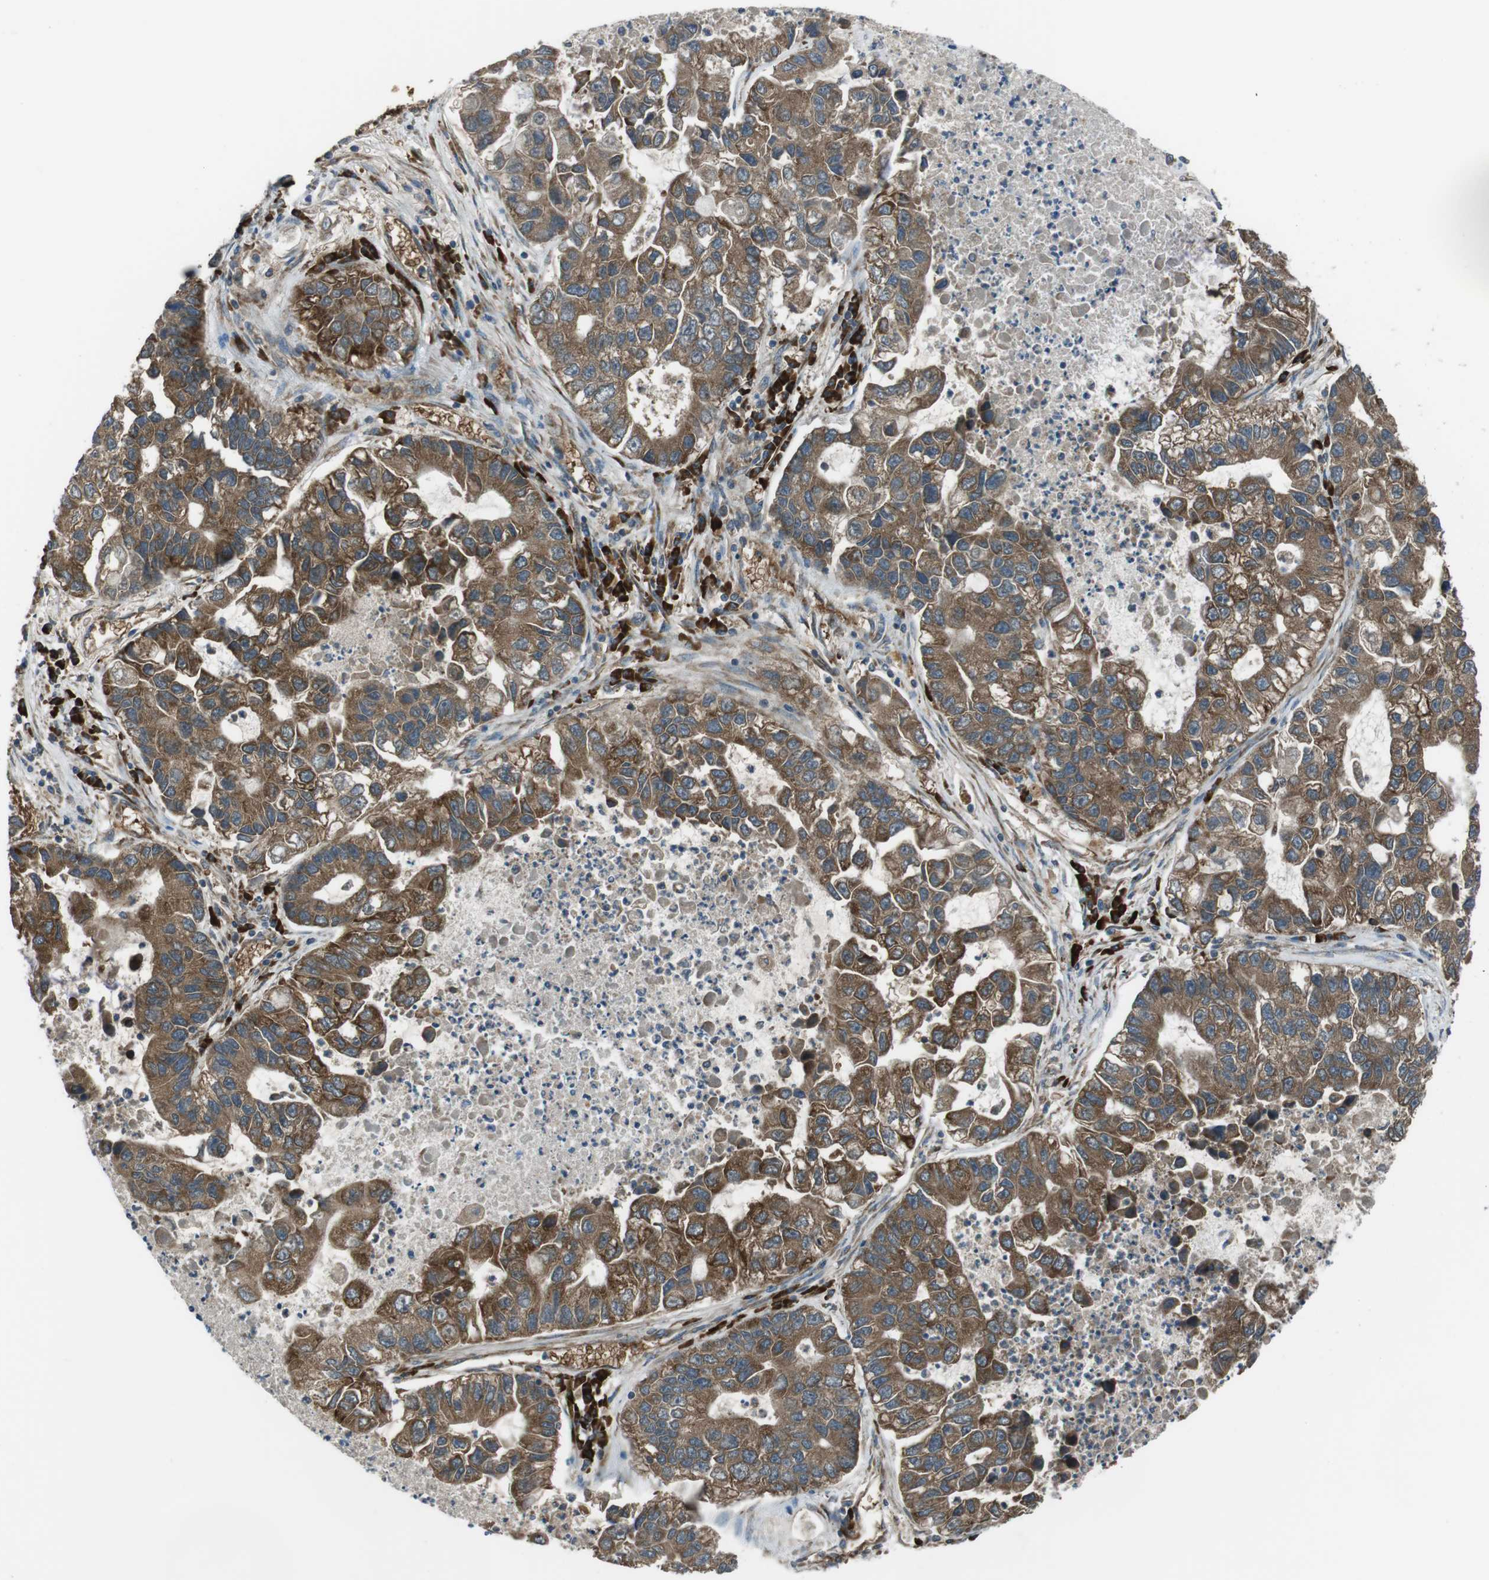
{"staining": {"intensity": "moderate", "quantity": ">75%", "location": "cytoplasmic/membranous"}, "tissue": "lung cancer", "cell_type": "Tumor cells", "image_type": "cancer", "snomed": [{"axis": "morphology", "description": "Adenocarcinoma, NOS"}, {"axis": "topography", "description": "Lung"}], "caption": "The micrograph reveals staining of adenocarcinoma (lung), revealing moderate cytoplasmic/membranous protein staining (brown color) within tumor cells. The staining is performed using DAB (3,3'-diaminobenzidine) brown chromogen to label protein expression. The nuclei are counter-stained blue using hematoxylin.", "gene": "SSR3", "patient": {"sex": "female", "age": 51}}